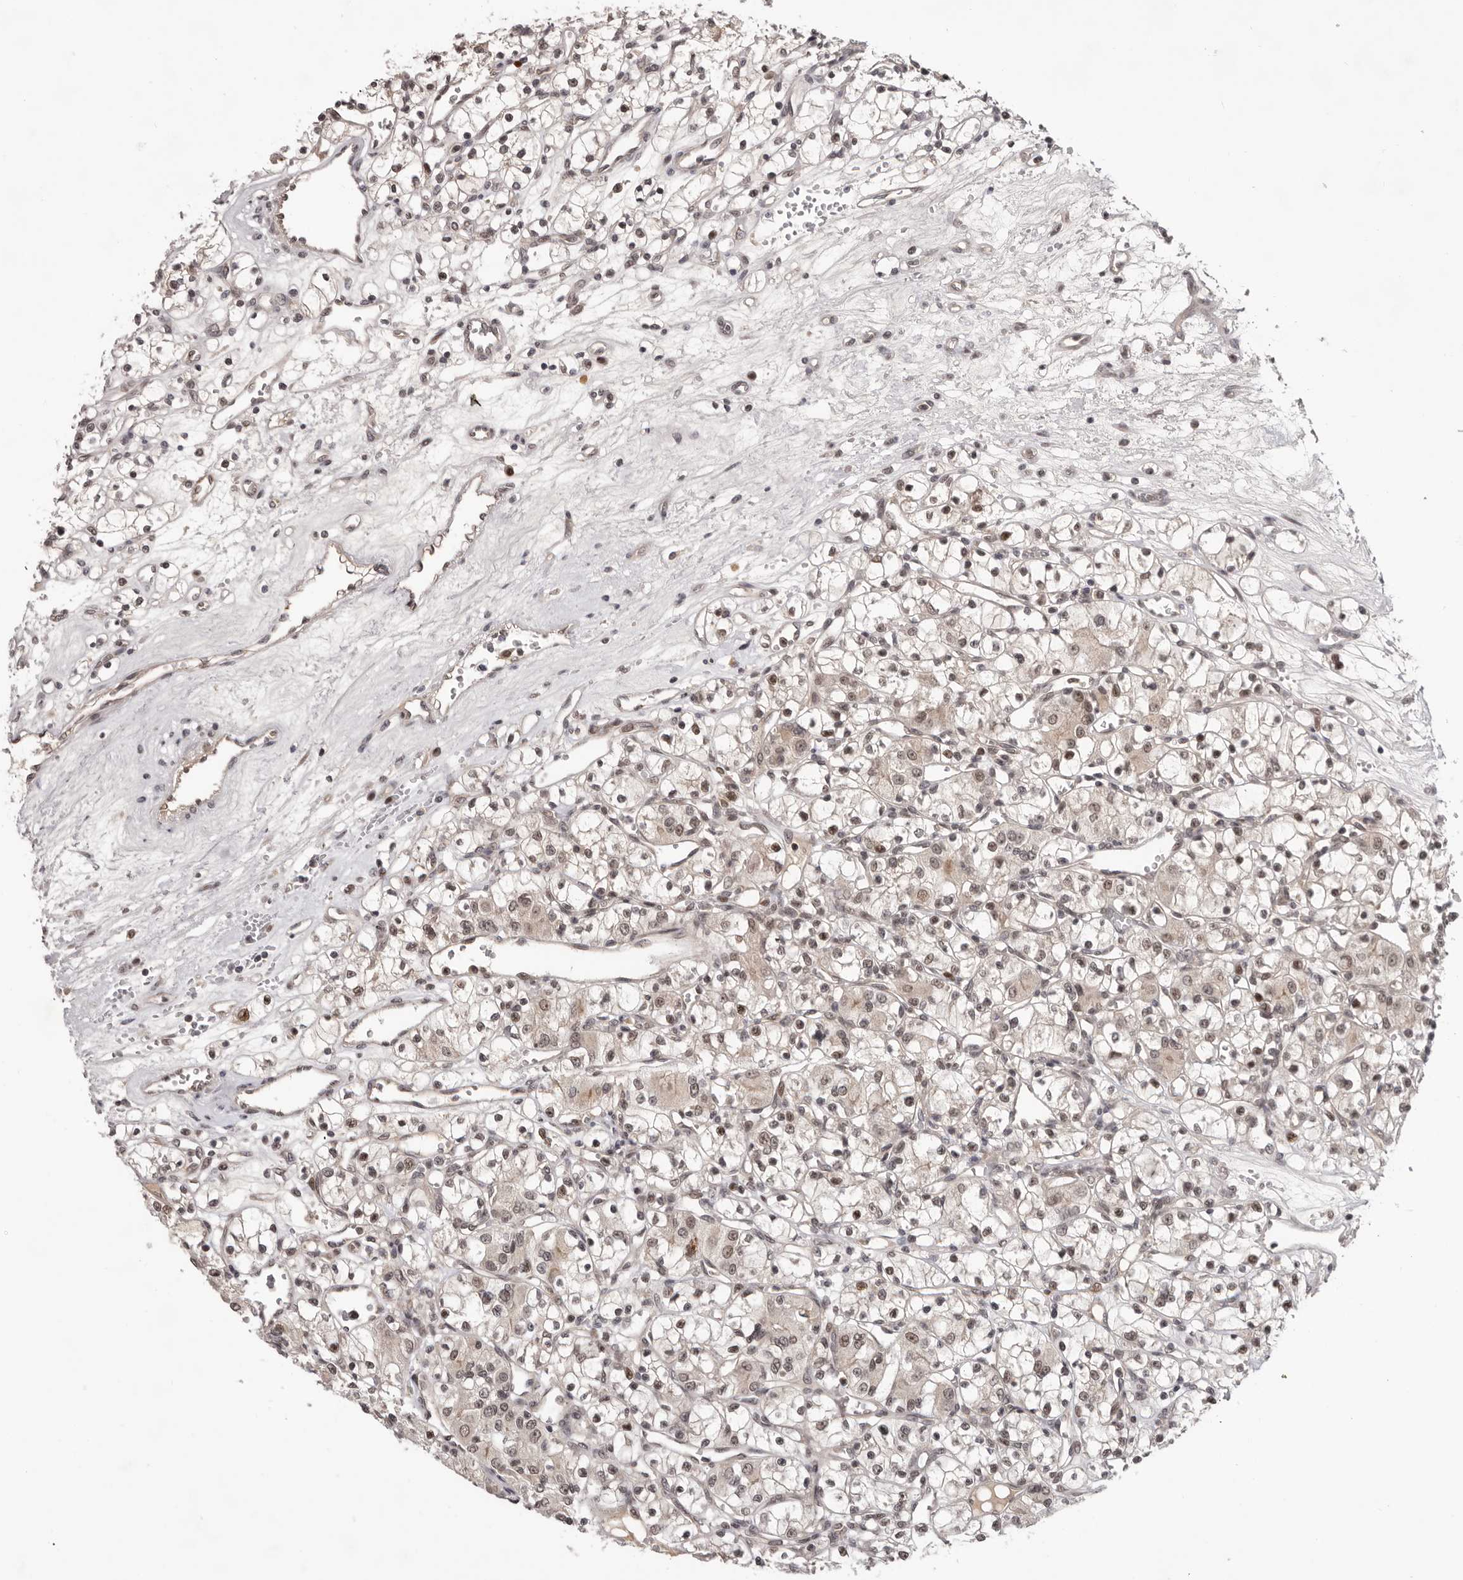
{"staining": {"intensity": "moderate", "quantity": "25%-75%", "location": "cytoplasmic/membranous,nuclear"}, "tissue": "renal cancer", "cell_type": "Tumor cells", "image_type": "cancer", "snomed": [{"axis": "morphology", "description": "Adenocarcinoma, NOS"}, {"axis": "topography", "description": "Kidney"}], "caption": "Brown immunohistochemical staining in human renal adenocarcinoma shows moderate cytoplasmic/membranous and nuclear expression in about 25%-75% of tumor cells.", "gene": "TBX5", "patient": {"sex": "female", "age": 59}}